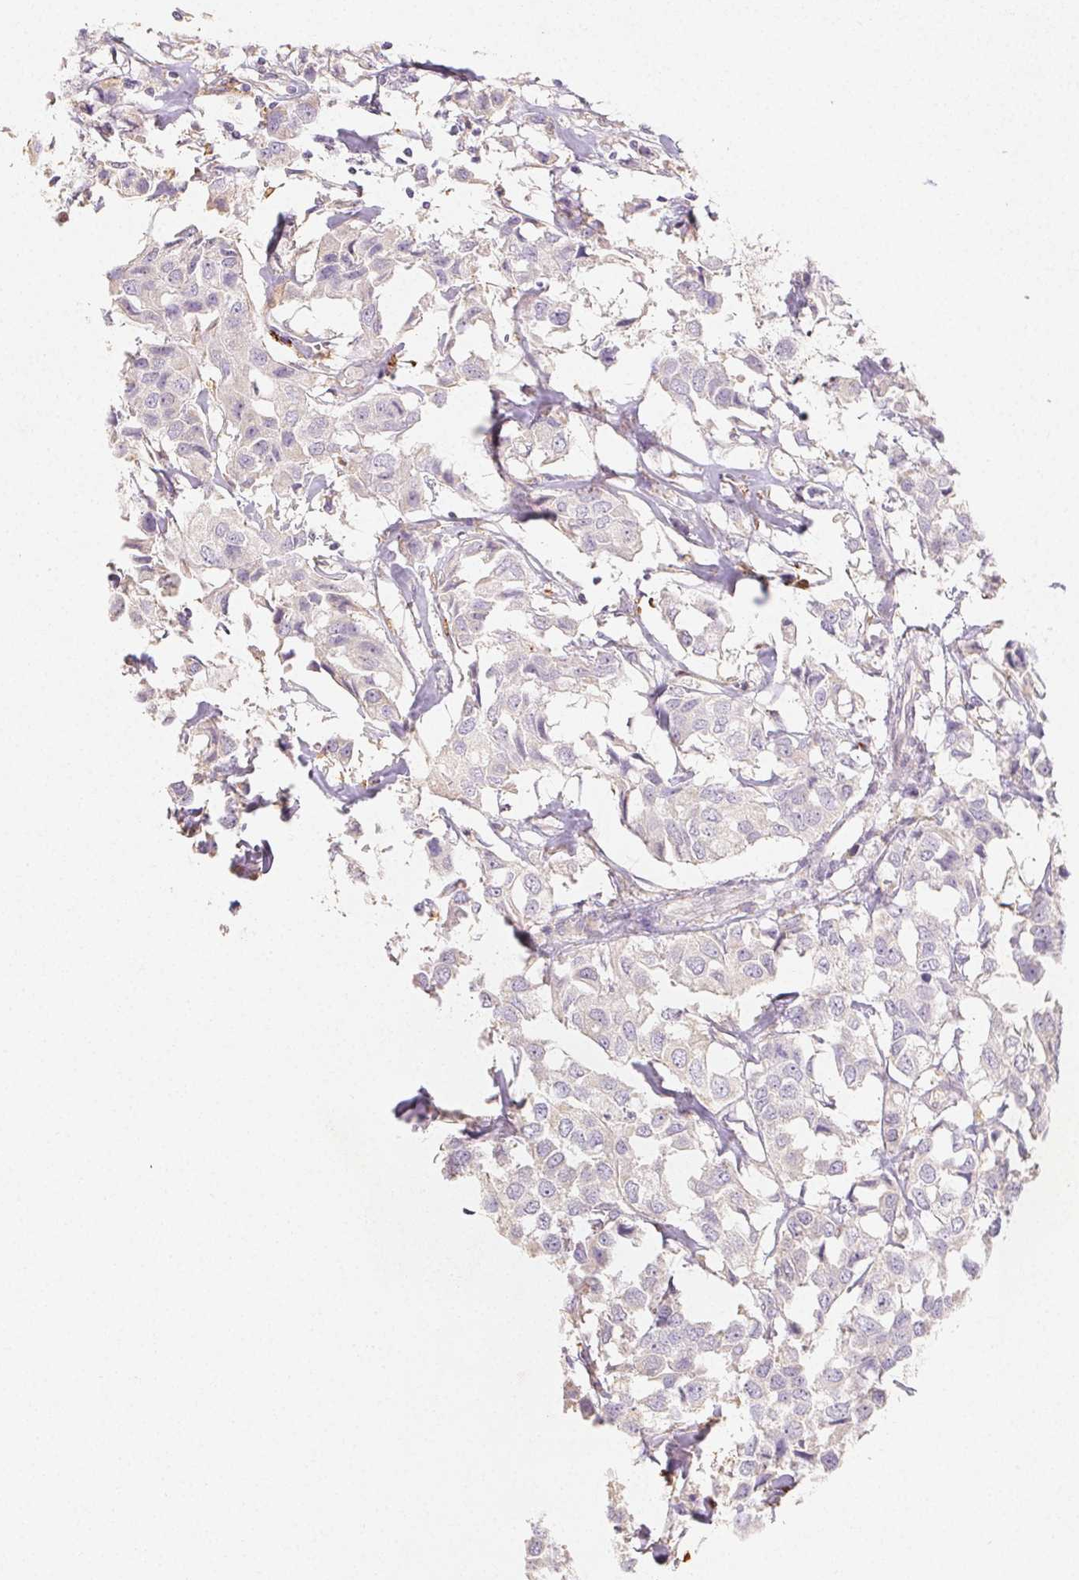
{"staining": {"intensity": "negative", "quantity": "none", "location": "none"}, "tissue": "breast cancer", "cell_type": "Tumor cells", "image_type": "cancer", "snomed": [{"axis": "morphology", "description": "Duct carcinoma"}, {"axis": "topography", "description": "Breast"}], "caption": "This is an immunohistochemistry histopathology image of infiltrating ductal carcinoma (breast). There is no expression in tumor cells.", "gene": "ACVR1B", "patient": {"sex": "female", "age": 80}}